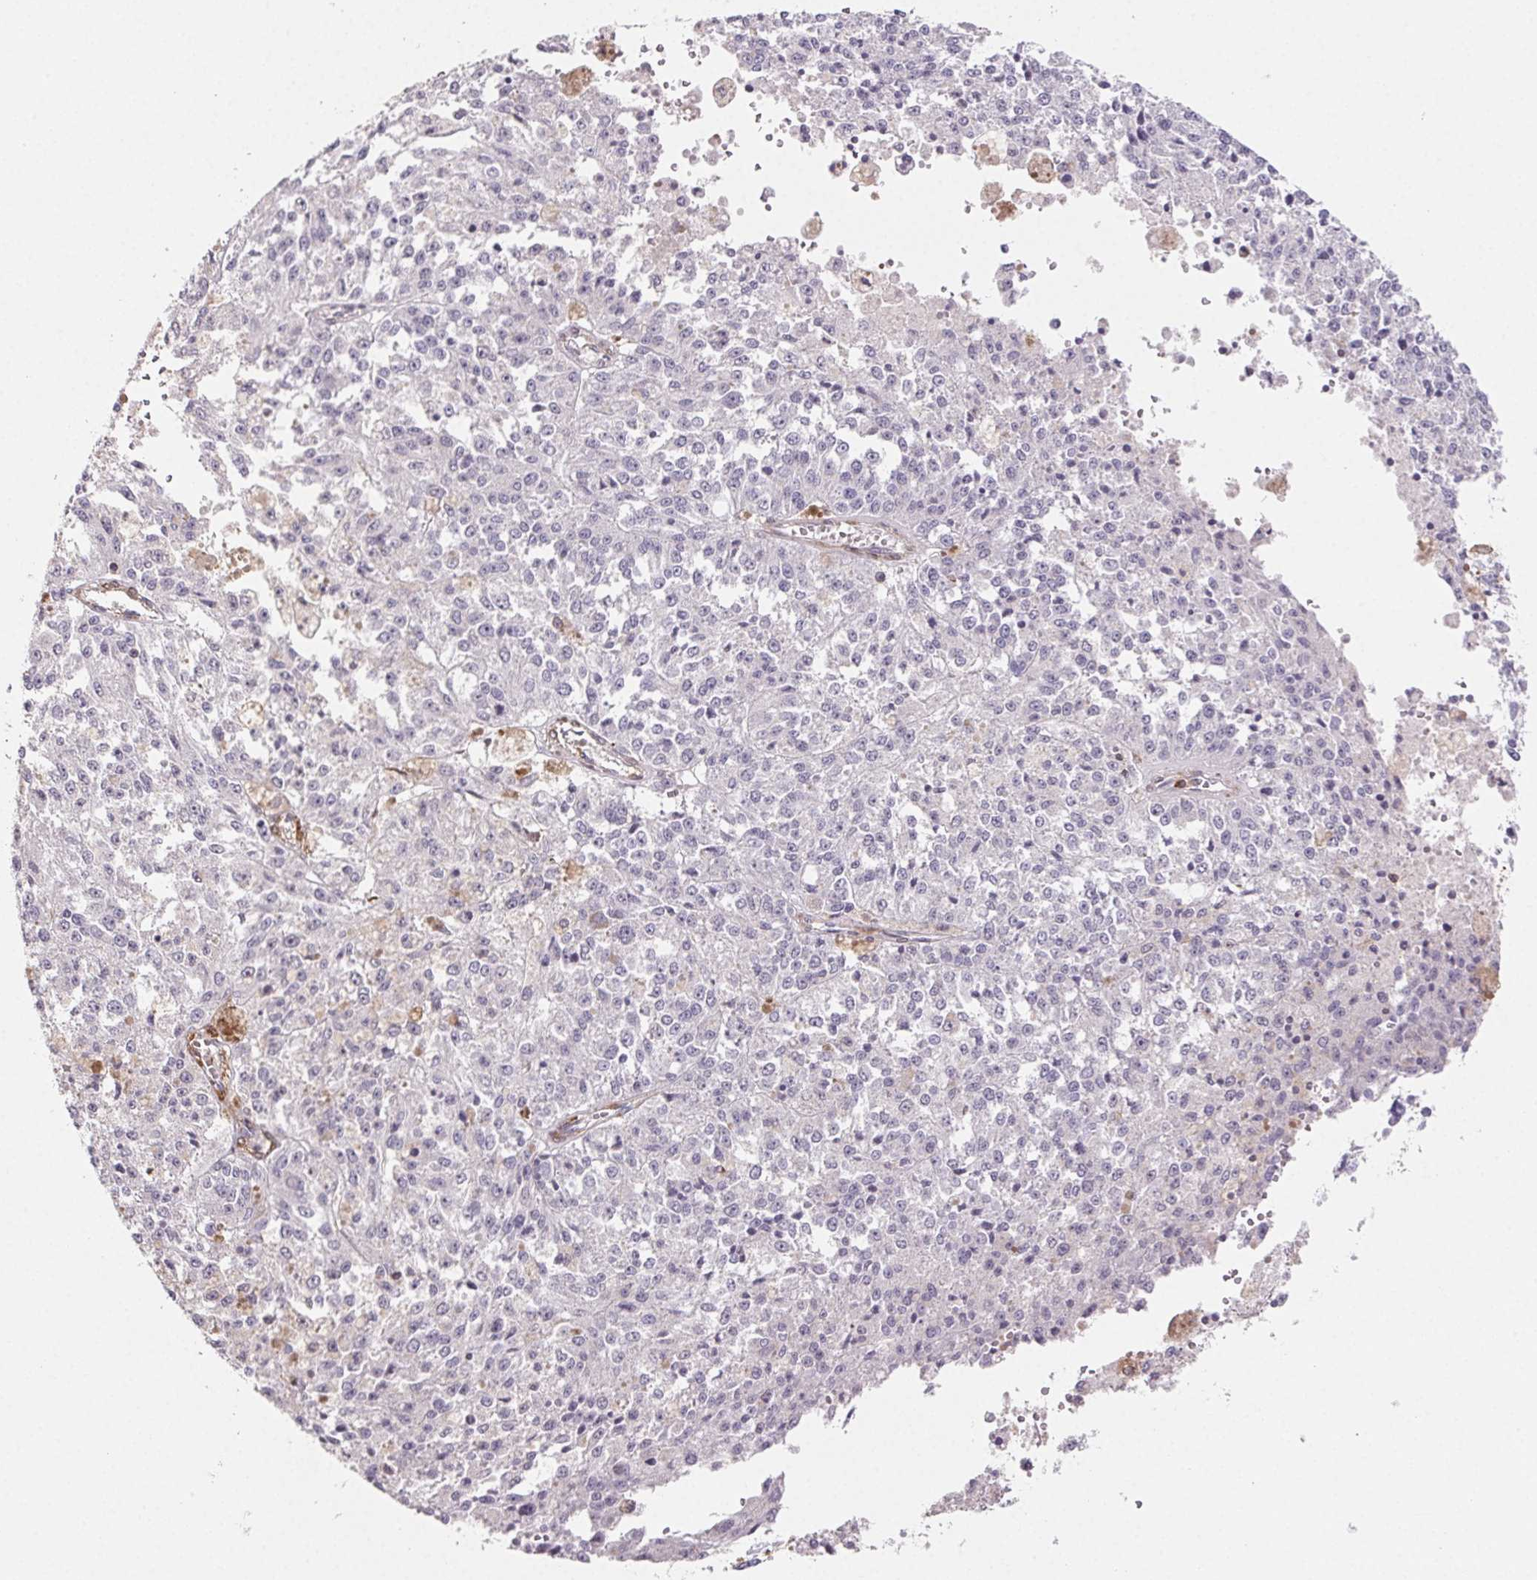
{"staining": {"intensity": "negative", "quantity": "none", "location": "none"}, "tissue": "melanoma", "cell_type": "Tumor cells", "image_type": "cancer", "snomed": [{"axis": "morphology", "description": "Malignant melanoma, Metastatic site"}, {"axis": "topography", "description": "Lymph node"}], "caption": "An image of melanoma stained for a protein exhibits no brown staining in tumor cells.", "gene": "GBP1", "patient": {"sex": "female", "age": 64}}